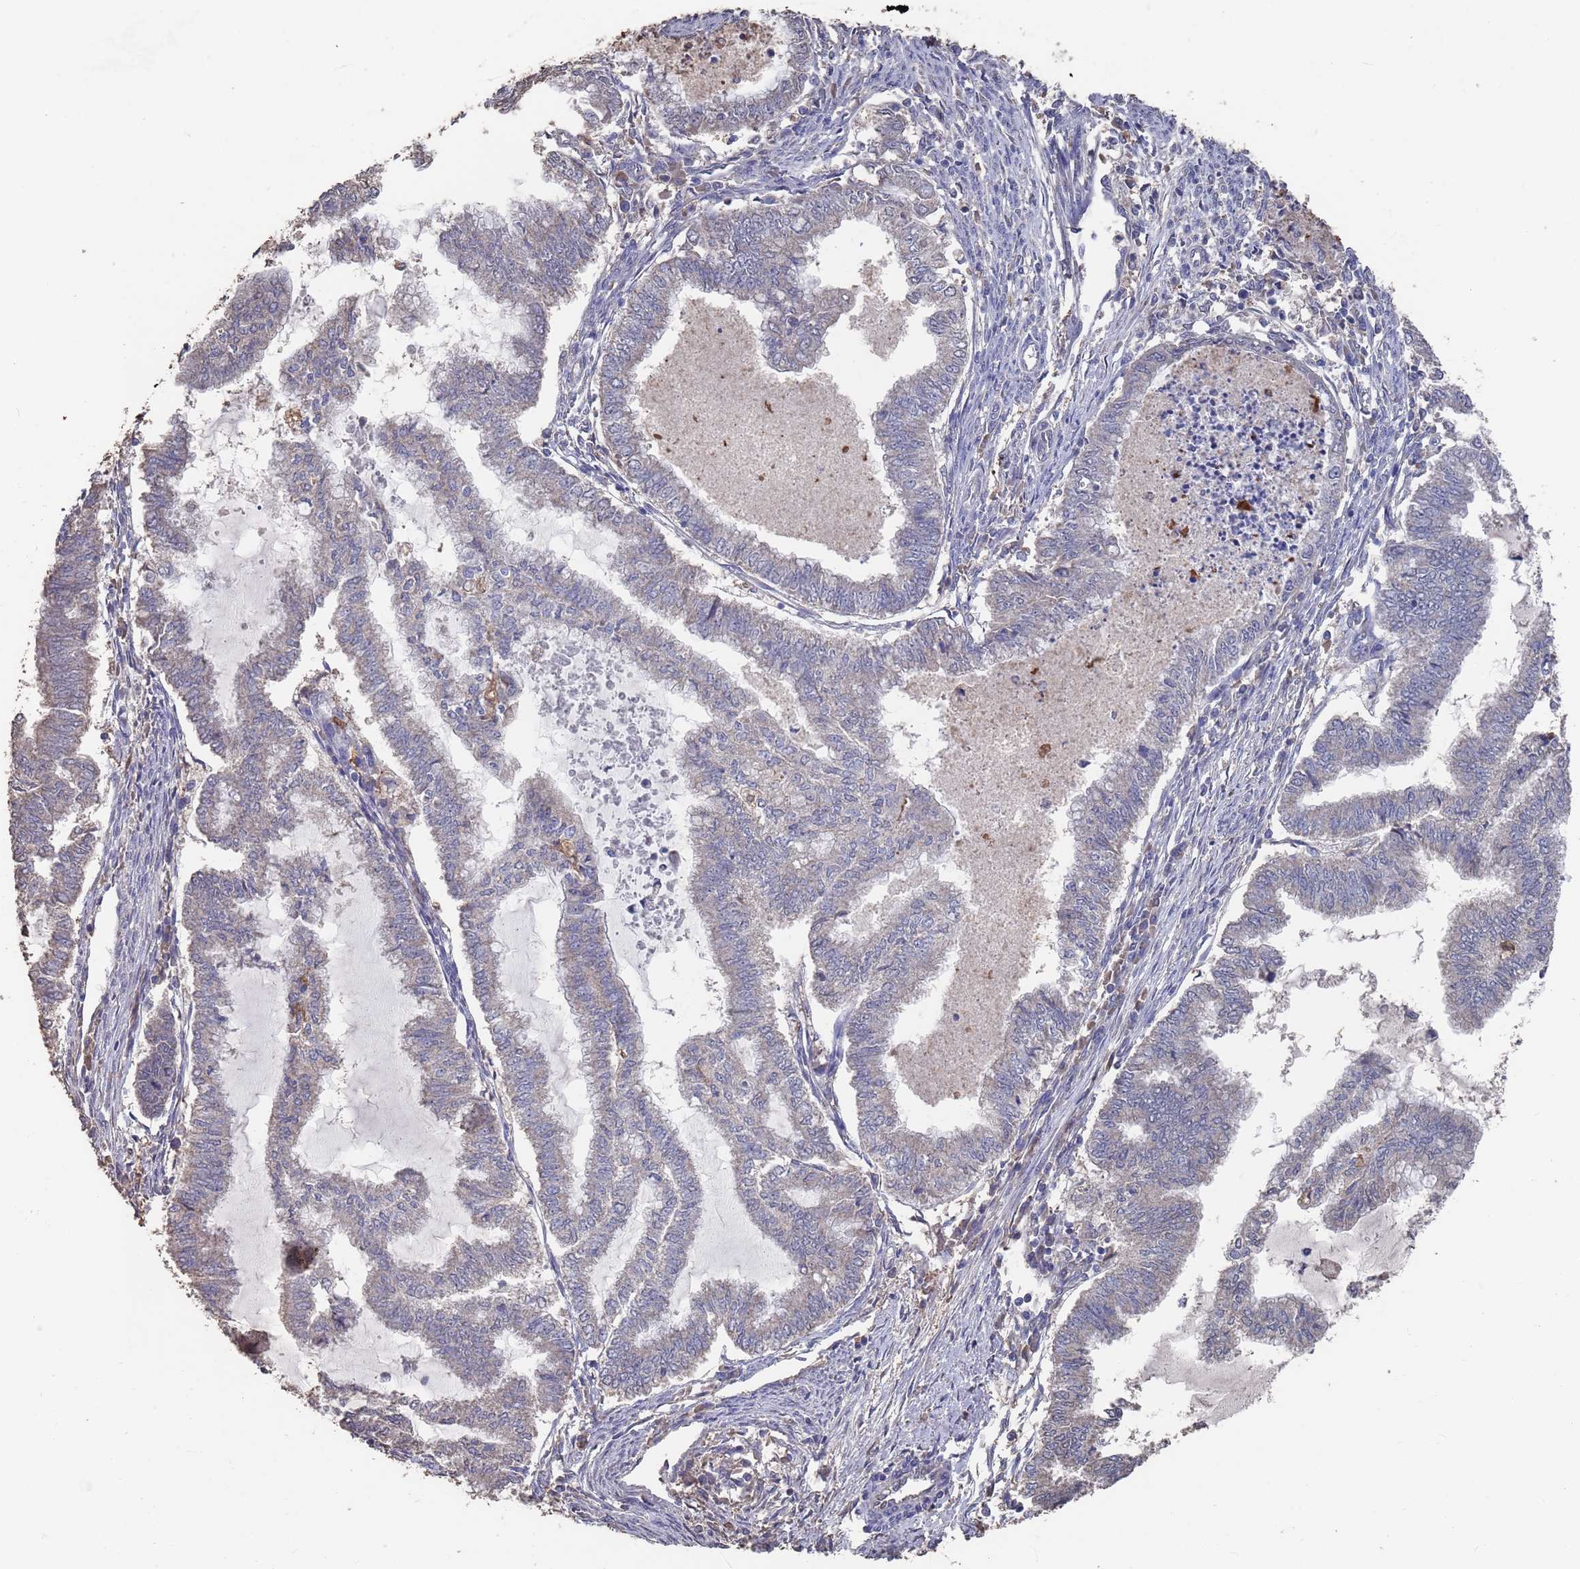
{"staining": {"intensity": "weak", "quantity": "<25%", "location": "cytoplasmic/membranous"}, "tissue": "endometrial cancer", "cell_type": "Tumor cells", "image_type": "cancer", "snomed": [{"axis": "morphology", "description": "Adenocarcinoma, NOS"}, {"axis": "topography", "description": "Endometrium"}], "caption": "Immunohistochemistry (IHC) histopathology image of neoplastic tissue: endometrial cancer stained with DAB shows no significant protein expression in tumor cells. (DAB (3,3'-diaminobenzidine) immunohistochemistry (IHC) visualized using brightfield microscopy, high magnification).", "gene": "BTBD18", "patient": {"sex": "female", "age": 79}}